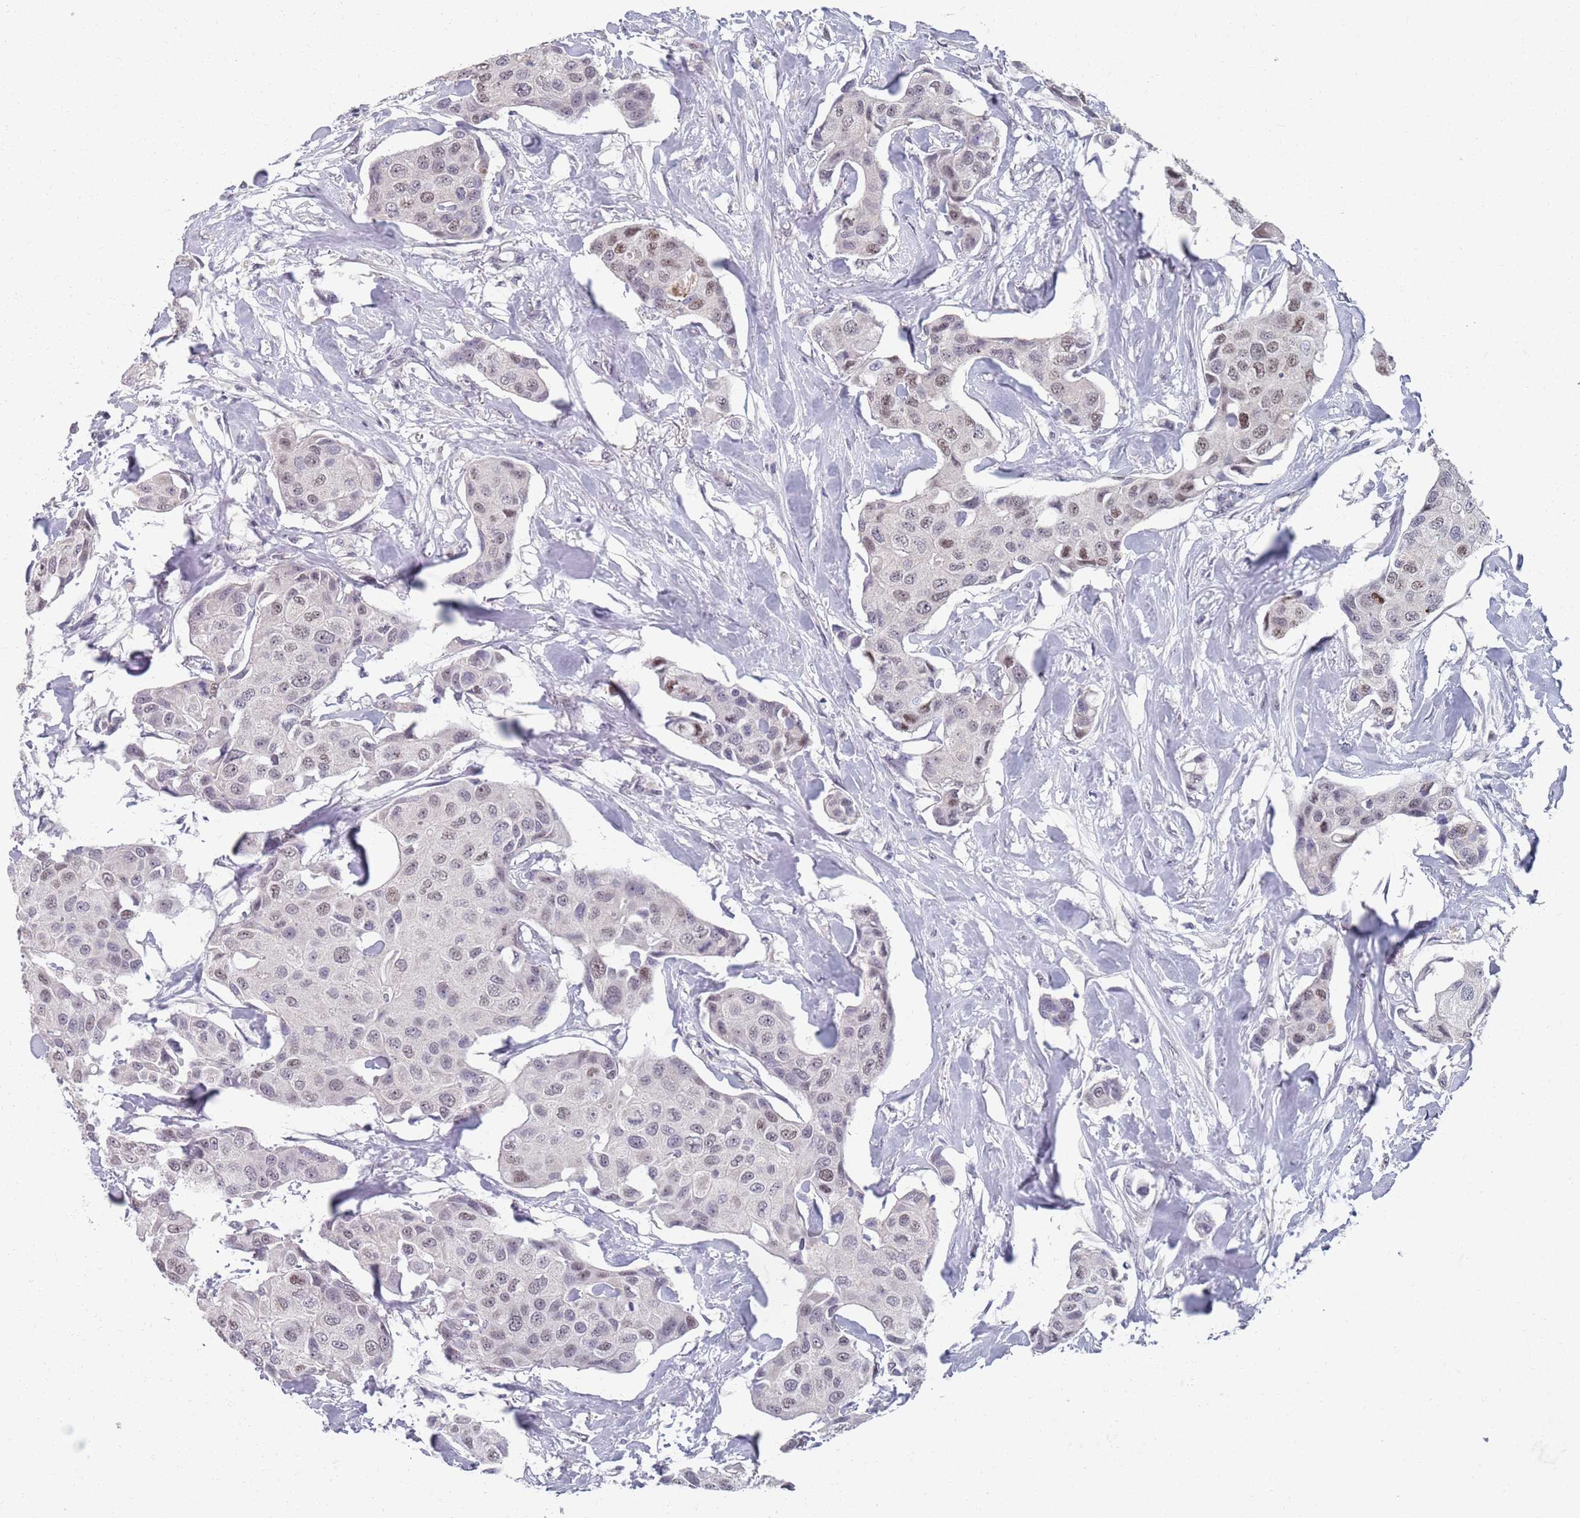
{"staining": {"intensity": "moderate", "quantity": "<25%", "location": "nuclear"}, "tissue": "breast cancer", "cell_type": "Tumor cells", "image_type": "cancer", "snomed": [{"axis": "morphology", "description": "Duct carcinoma"}, {"axis": "topography", "description": "Breast"}, {"axis": "topography", "description": "Lymph node"}], "caption": "IHC (DAB (3,3'-diaminobenzidine)) staining of human breast cancer exhibits moderate nuclear protein staining in about <25% of tumor cells.", "gene": "SAMD1", "patient": {"sex": "female", "age": 80}}